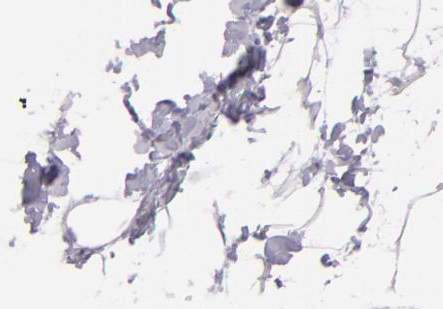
{"staining": {"intensity": "negative", "quantity": "none", "location": "none"}, "tissue": "adipose tissue", "cell_type": "Adipocytes", "image_type": "normal", "snomed": [{"axis": "morphology", "description": "Normal tissue, NOS"}, {"axis": "morphology", "description": "Duct carcinoma"}, {"axis": "topography", "description": "Breast"}, {"axis": "topography", "description": "Adipose tissue"}], "caption": "Adipocytes show no significant protein staining in unremarkable adipose tissue. (Brightfield microscopy of DAB immunohistochemistry (IHC) at high magnification).", "gene": "DAG1", "patient": {"sex": "female", "age": 37}}